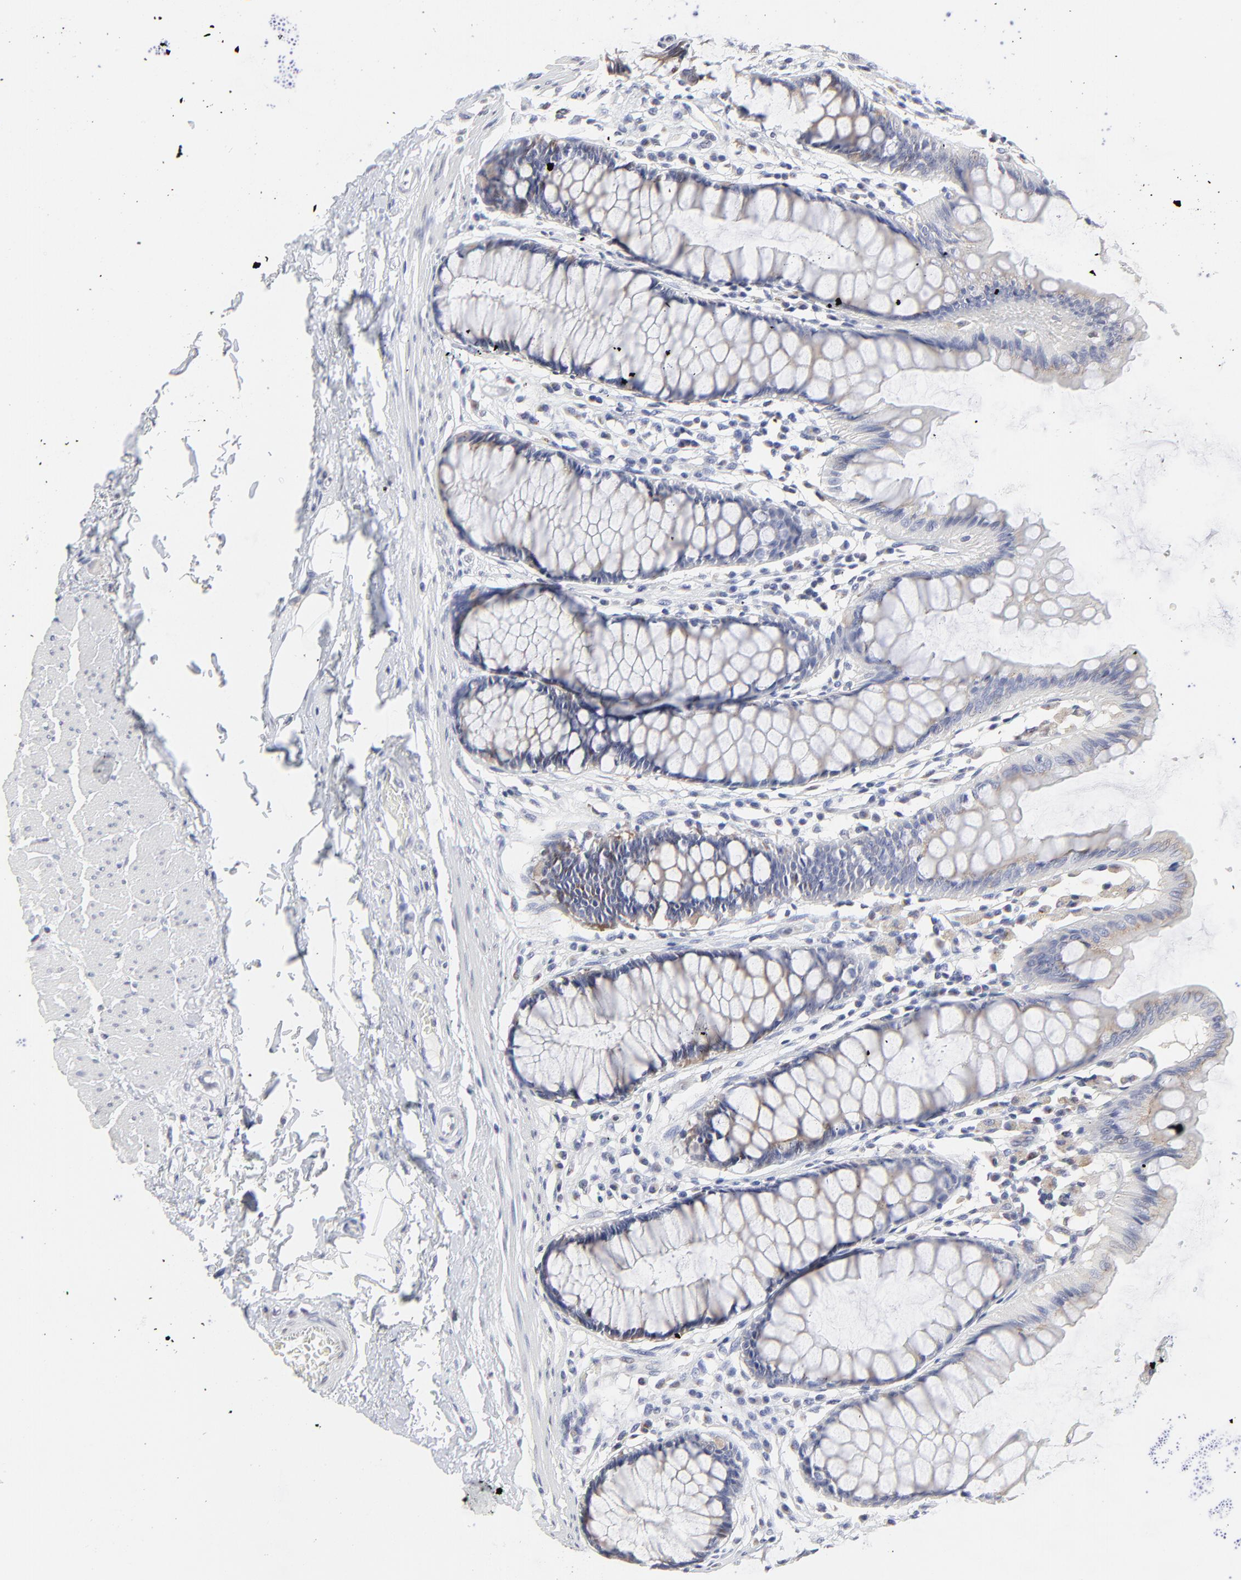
{"staining": {"intensity": "weak", "quantity": "25%-75%", "location": "cytoplasmic/membranous"}, "tissue": "rectum", "cell_type": "Glandular cells", "image_type": "normal", "snomed": [{"axis": "morphology", "description": "Normal tissue, NOS"}, {"axis": "topography", "description": "Rectum"}], "caption": "Immunohistochemistry (IHC) photomicrograph of benign human rectum stained for a protein (brown), which shows low levels of weak cytoplasmic/membranous positivity in approximately 25%-75% of glandular cells.", "gene": "NCAPH", "patient": {"sex": "male", "age": 77}}